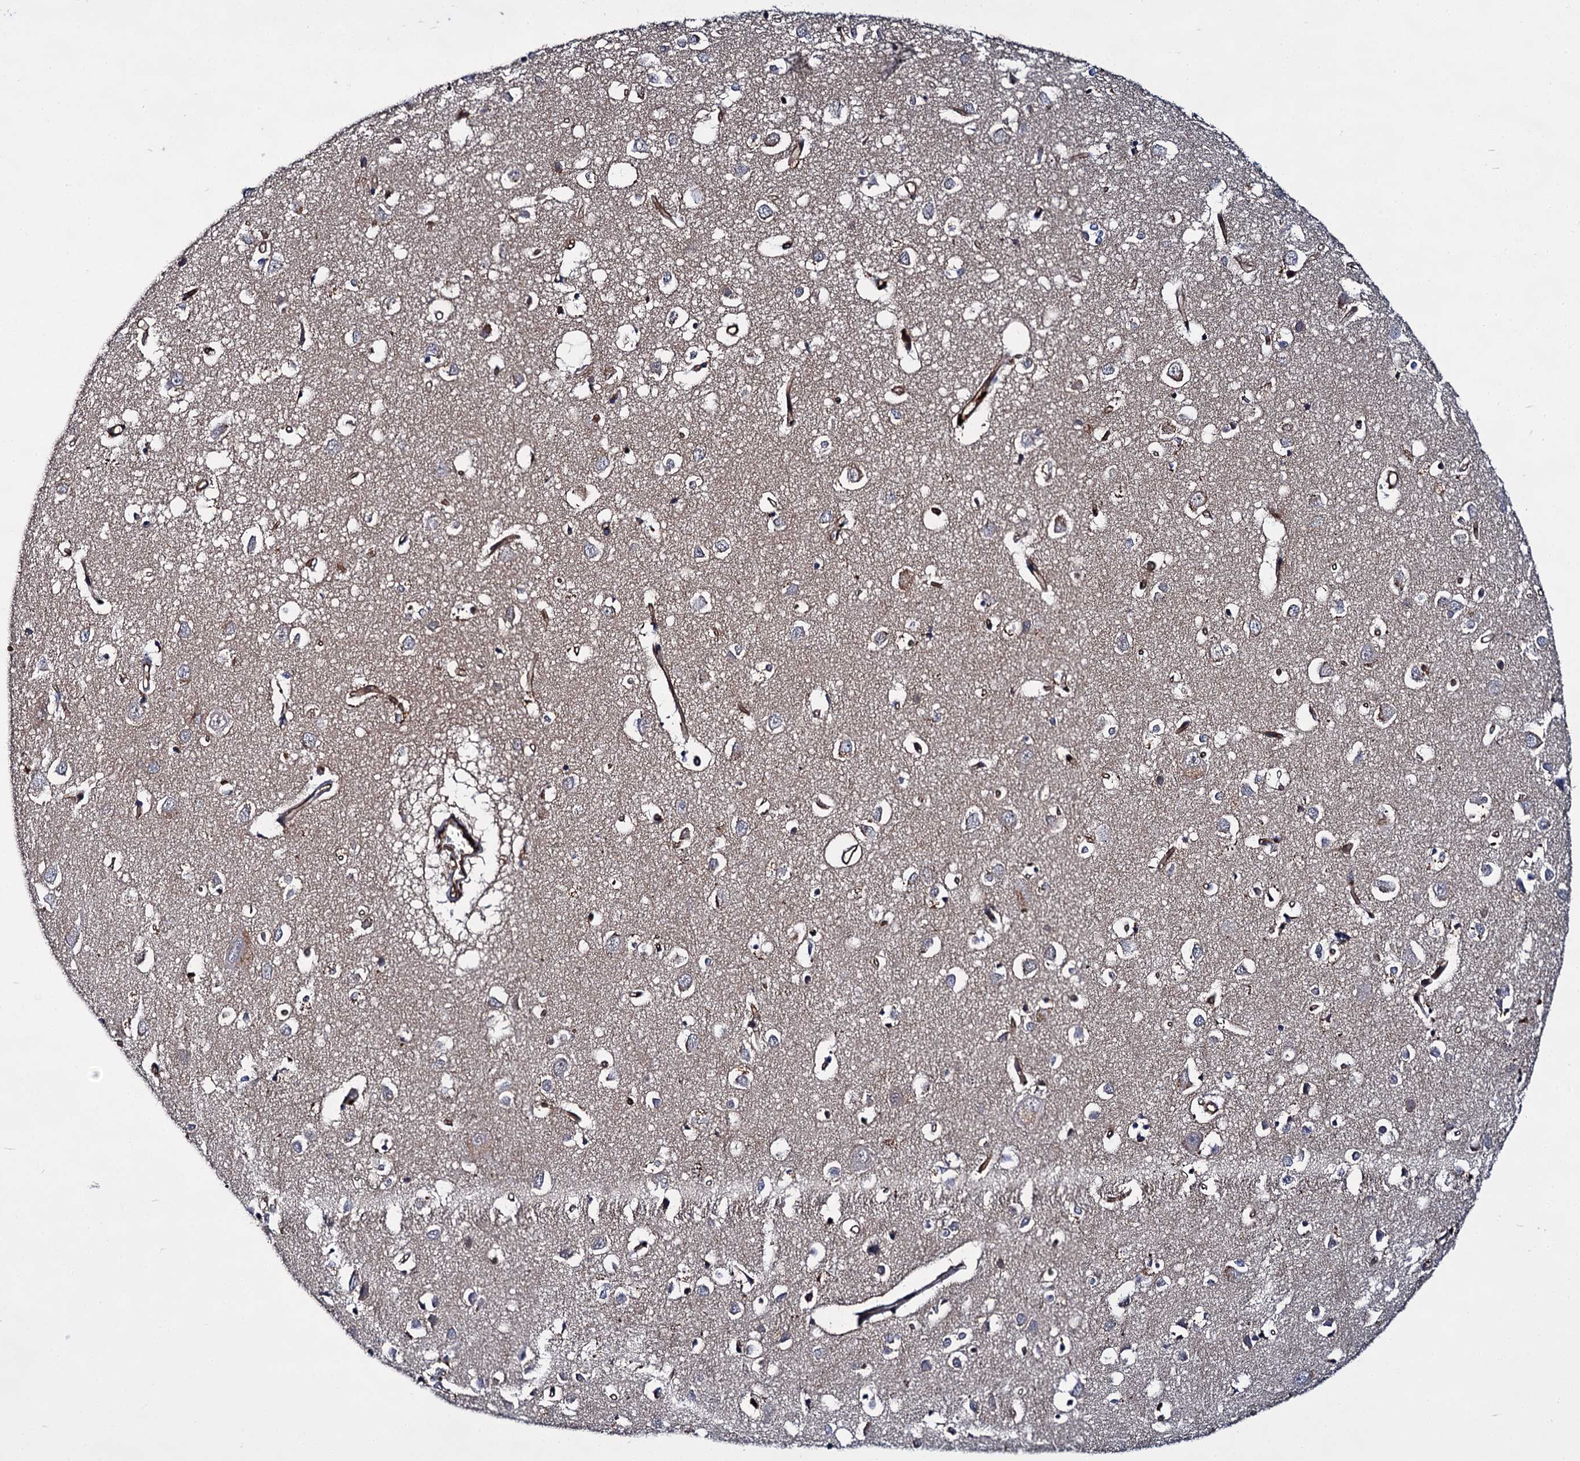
{"staining": {"intensity": "strong", "quantity": ">75%", "location": "cytoplasmic/membranous"}, "tissue": "cerebral cortex", "cell_type": "Endothelial cells", "image_type": "normal", "snomed": [{"axis": "morphology", "description": "Normal tissue, NOS"}, {"axis": "topography", "description": "Cerebral cortex"}], "caption": "Unremarkable cerebral cortex was stained to show a protein in brown. There is high levels of strong cytoplasmic/membranous expression in about >75% of endothelial cells. (DAB IHC with brightfield microscopy, high magnification).", "gene": "ABLIM1", "patient": {"sex": "female", "age": 64}}